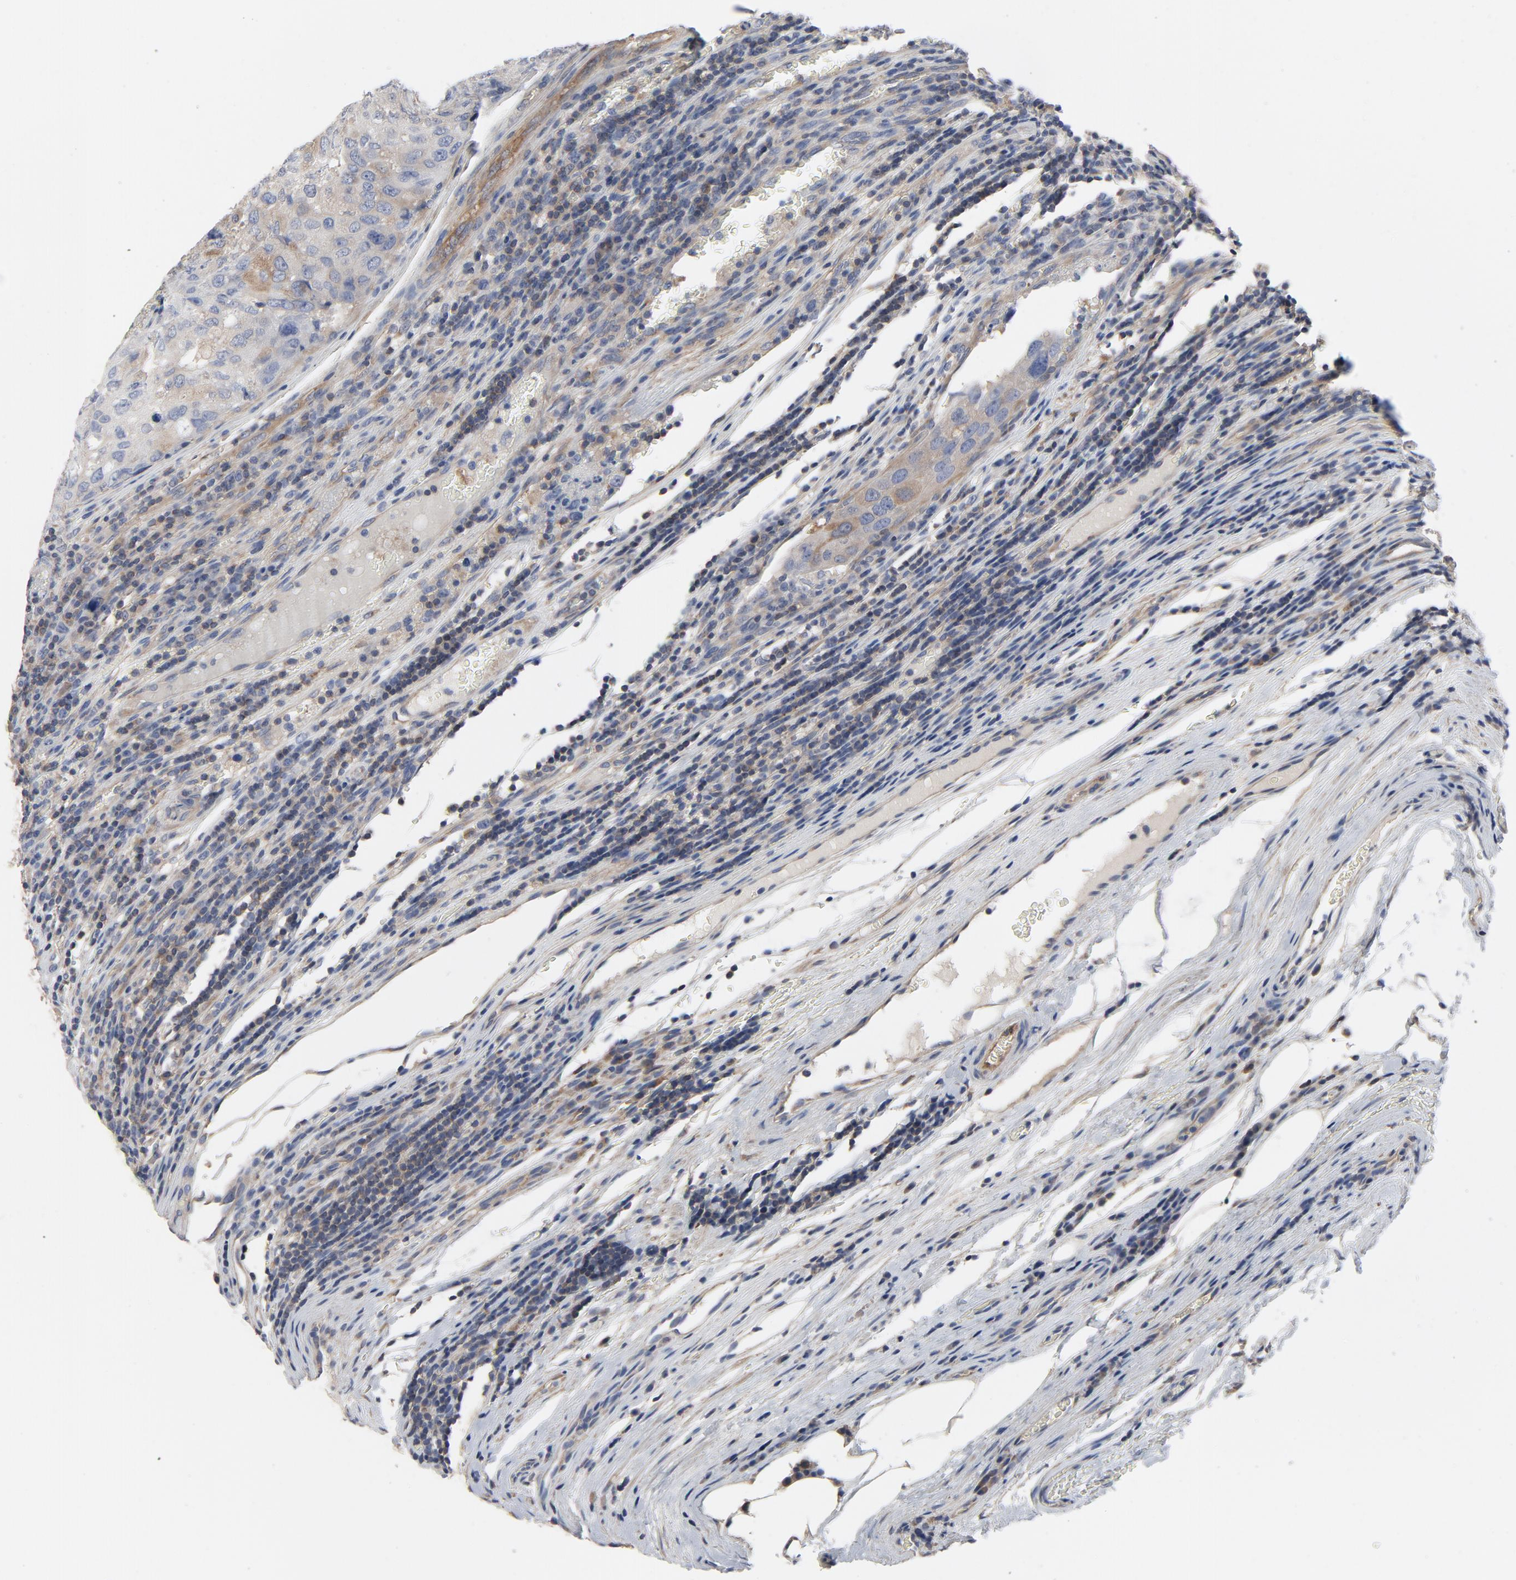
{"staining": {"intensity": "moderate", "quantity": "25%-75%", "location": "cytoplasmic/membranous"}, "tissue": "urothelial cancer", "cell_type": "Tumor cells", "image_type": "cancer", "snomed": [{"axis": "morphology", "description": "Urothelial carcinoma, High grade"}, {"axis": "topography", "description": "Lymph node"}, {"axis": "topography", "description": "Urinary bladder"}], "caption": "Moderate cytoplasmic/membranous expression is present in approximately 25%-75% of tumor cells in urothelial cancer.", "gene": "DYNLT3", "patient": {"sex": "male", "age": 51}}